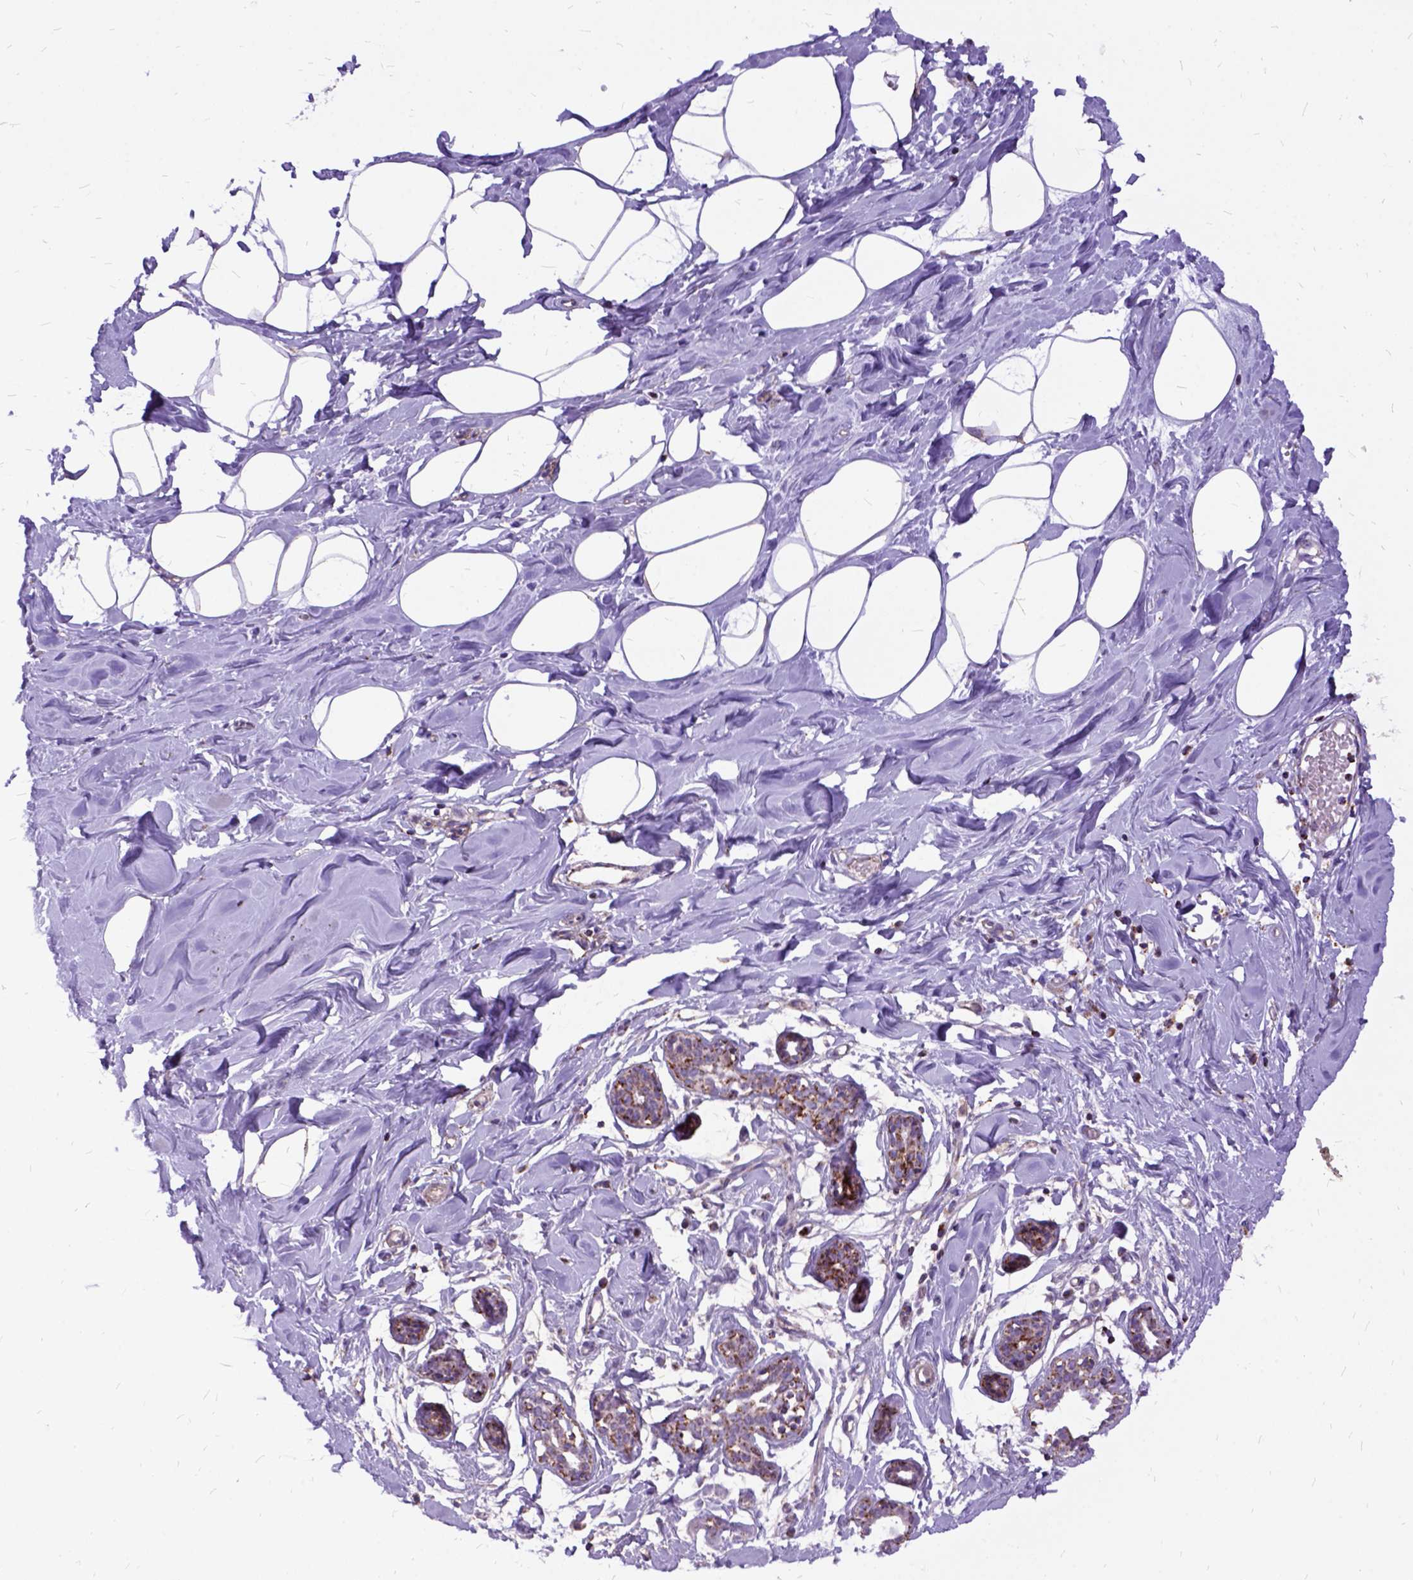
{"staining": {"intensity": "negative", "quantity": "none", "location": "none"}, "tissue": "breast", "cell_type": "Adipocytes", "image_type": "normal", "snomed": [{"axis": "morphology", "description": "Normal tissue, NOS"}, {"axis": "topography", "description": "Breast"}], "caption": "There is no significant positivity in adipocytes of breast. (DAB IHC, high magnification).", "gene": "OXCT1", "patient": {"sex": "female", "age": 27}}